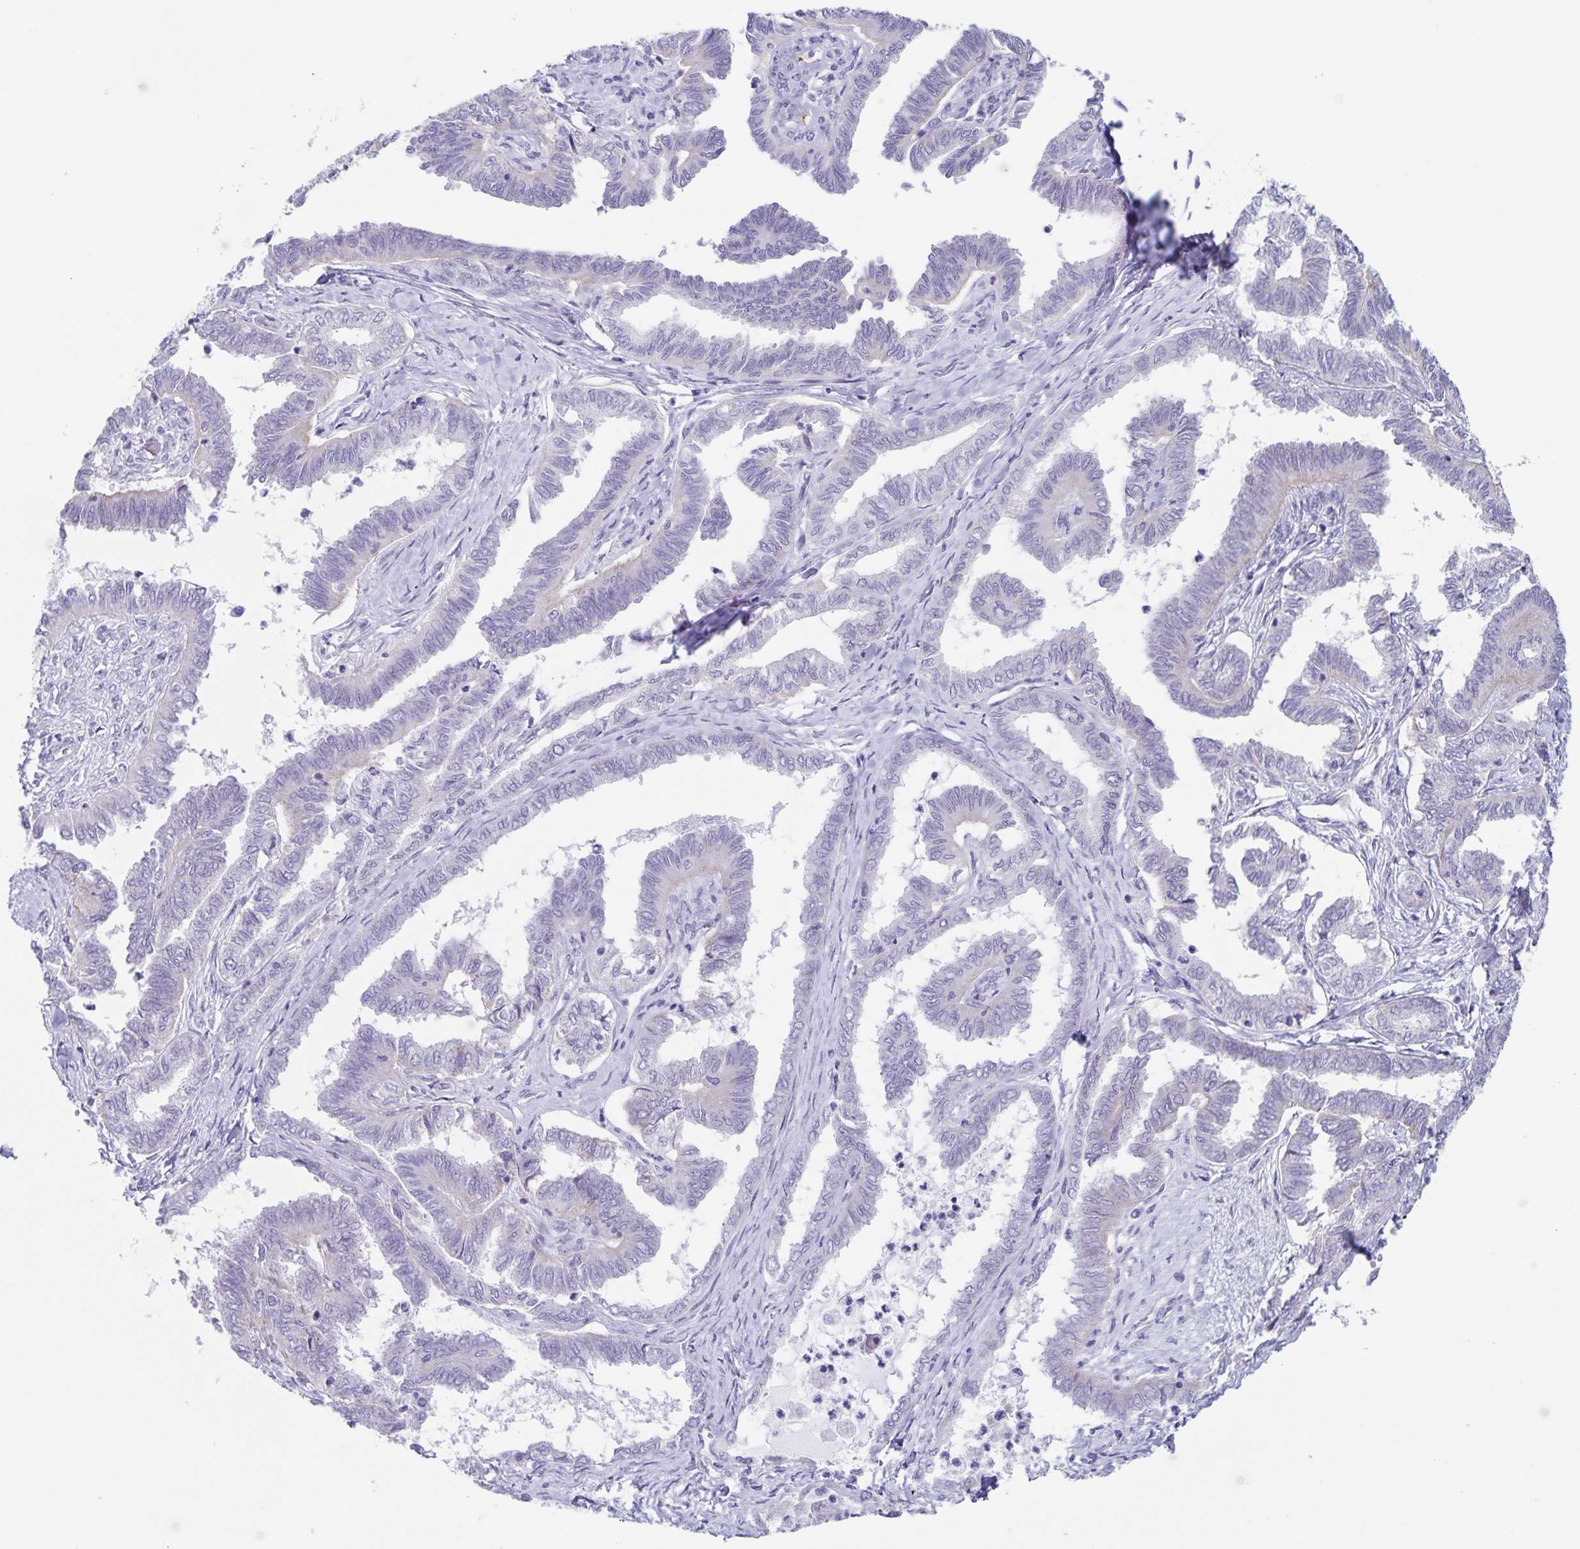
{"staining": {"intensity": "negative", "quantity": "none", "location": "none"}, "tissue": "ovarian cancer", "cell_type": "Tumor cells", "image_type": "cancer", "snomed": [{"axis": "morphology", "description": "Carcinoma, endometroid"}, {"axis": "topography", "description": "Ovary"}], "caption": "Immunohistochemical staining of human ovarian cancer (endometroid carcinoma) reveals no significant staining in tumor cells. (Immunohistochemistry (ihc), brightfield microscopy, high magnification).", "gene": "SYNM", "patient": {"sex": "female", "age": 70}}